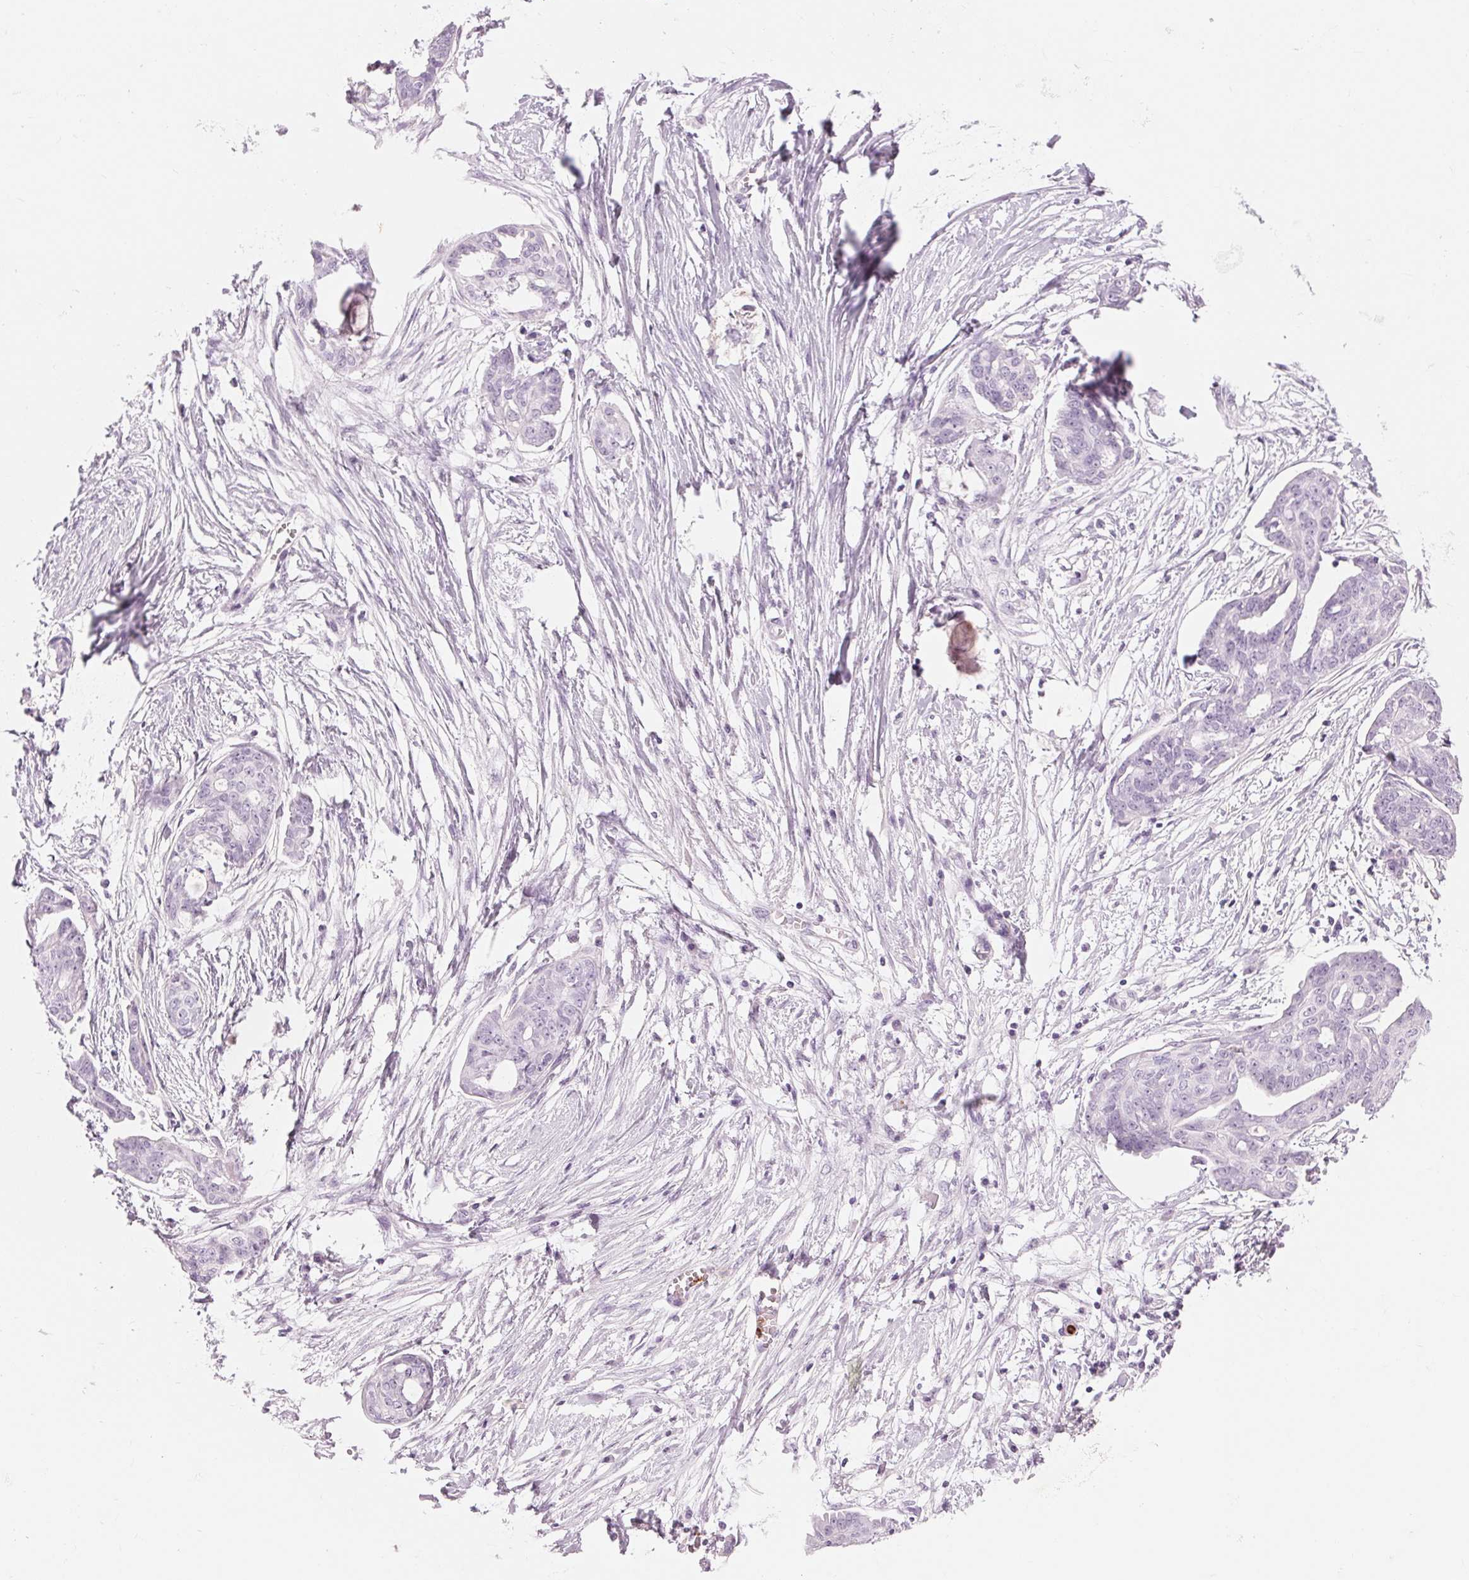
{"staining": {"intensity": "negative", "quantity": "none", "location": "none"}, "tissue": "ovarian cancer", "cell_type": "Tumor cells", "image_type": "cancer", "snomed": [{"axis": "morphology", "description": "Cystadenocarcinoma, serous, NOS"}, {"axis": "topography", "description": "Ovary"}], "caption": "Immunohistochemical staining of human serous cystadenocarcinoma (ovarian) exhibits no significant staining in tumor cells. Brightfield microscopy of immunohistochemistry stained with DAB (brown) and hematoxylin (blue), captured at high magnification.", "gene": "KLK7", "patient": {"sex": "female", "age": 71}}